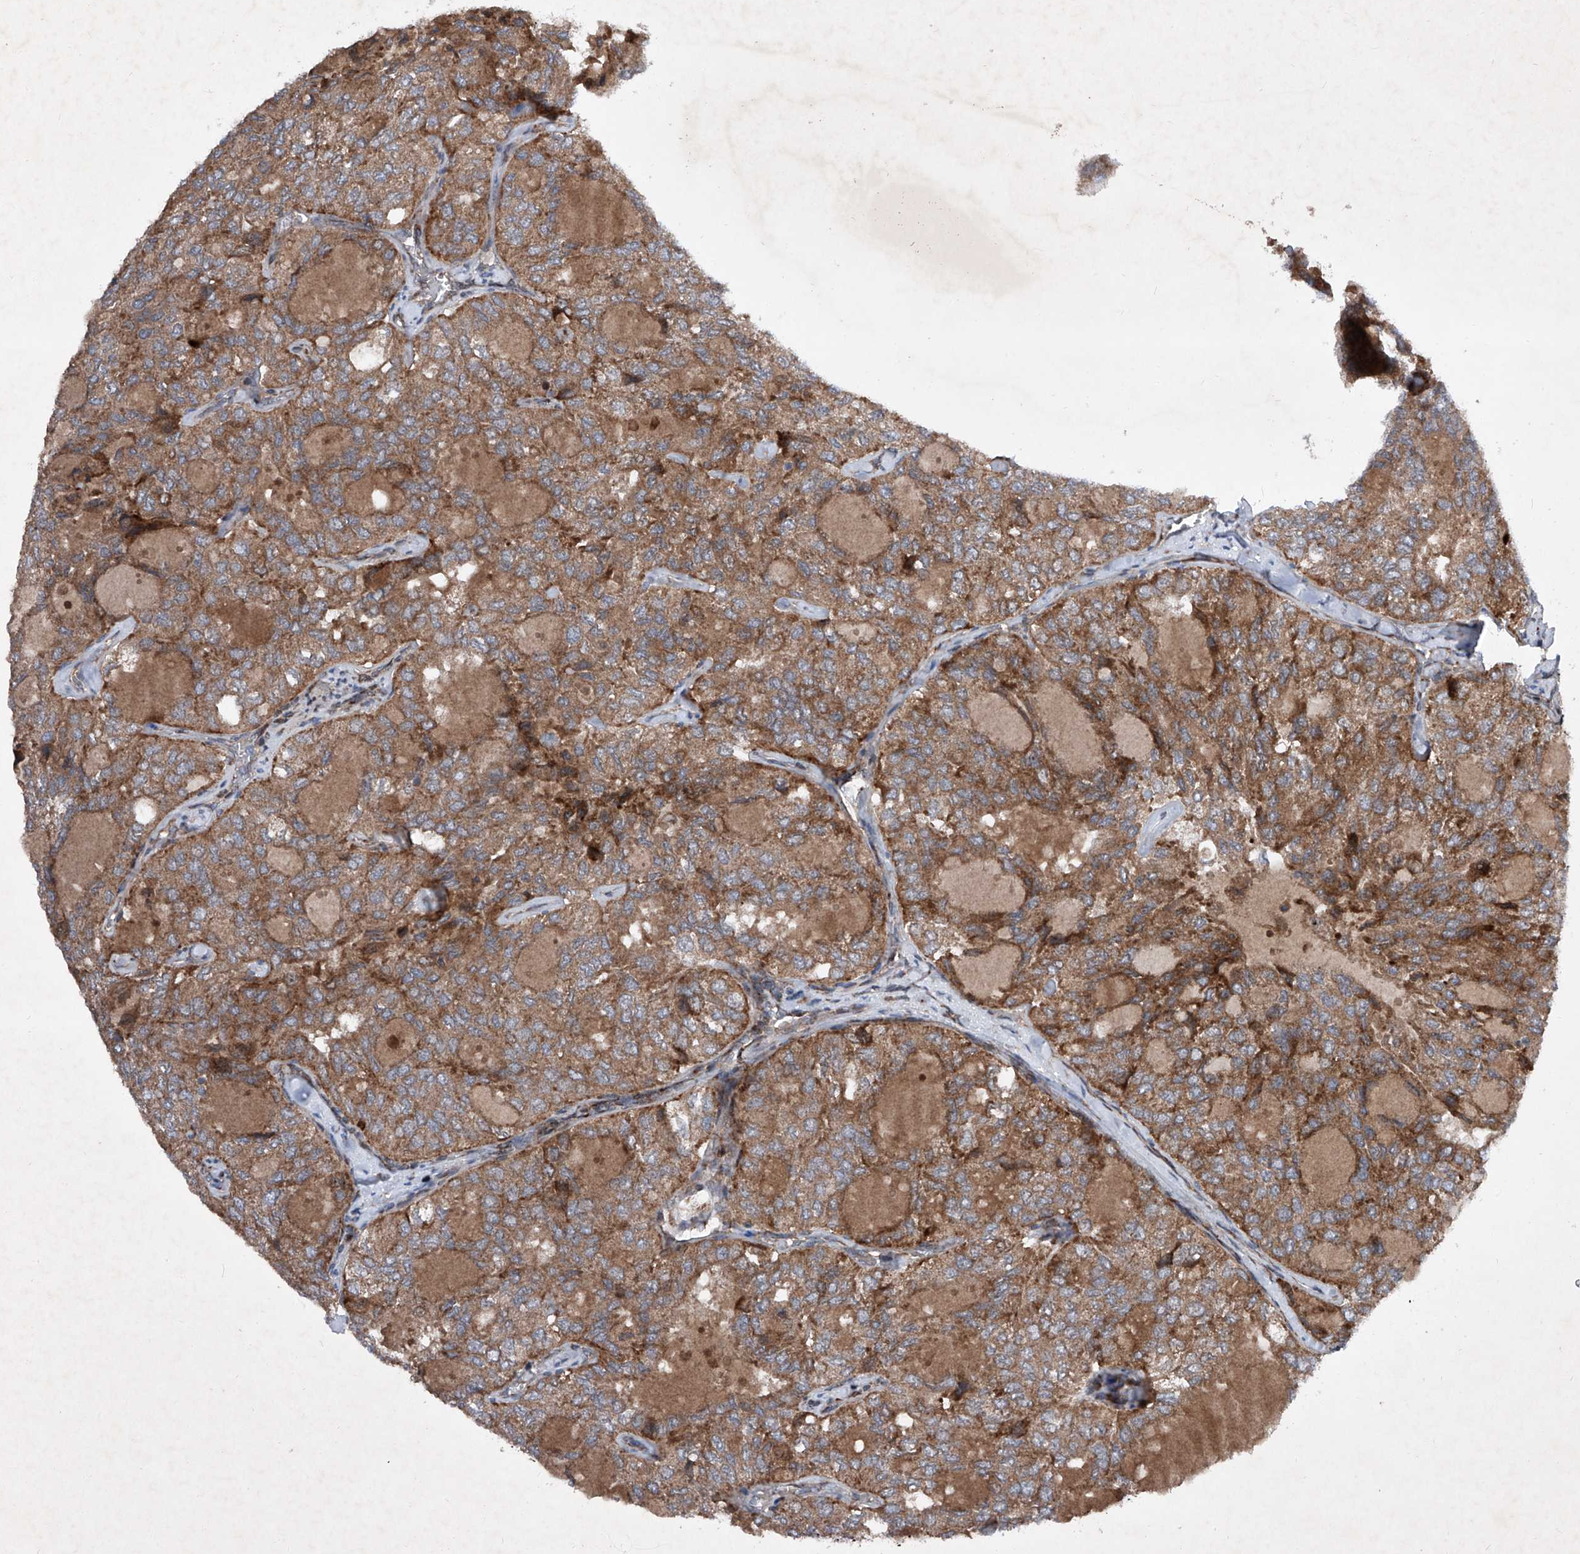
{"staining": {"intensity": "moderate", "quantity": ">75%", "location": "cytoplasmic/membranous"}, "tissue": "thyroid cancer", "cell_type": "Tumor cells", "image_type": "cancer", "snomed": [{"axis": "morphology", "description": "Follicular adenoma carcinoma, NOS"}, {"axis": "topography", "description": "Thyroid gland"}], "caption": "DAB (3,3'-diaminobenzidine) immunohistochemical staining of thyroid follicular adenoma carcinoma displays moderate cytoplasmic/membranous protein staining in about >75% of tumor cells.", "gene": "DAD1", "patient": {"sex": "male", "age": 75}}